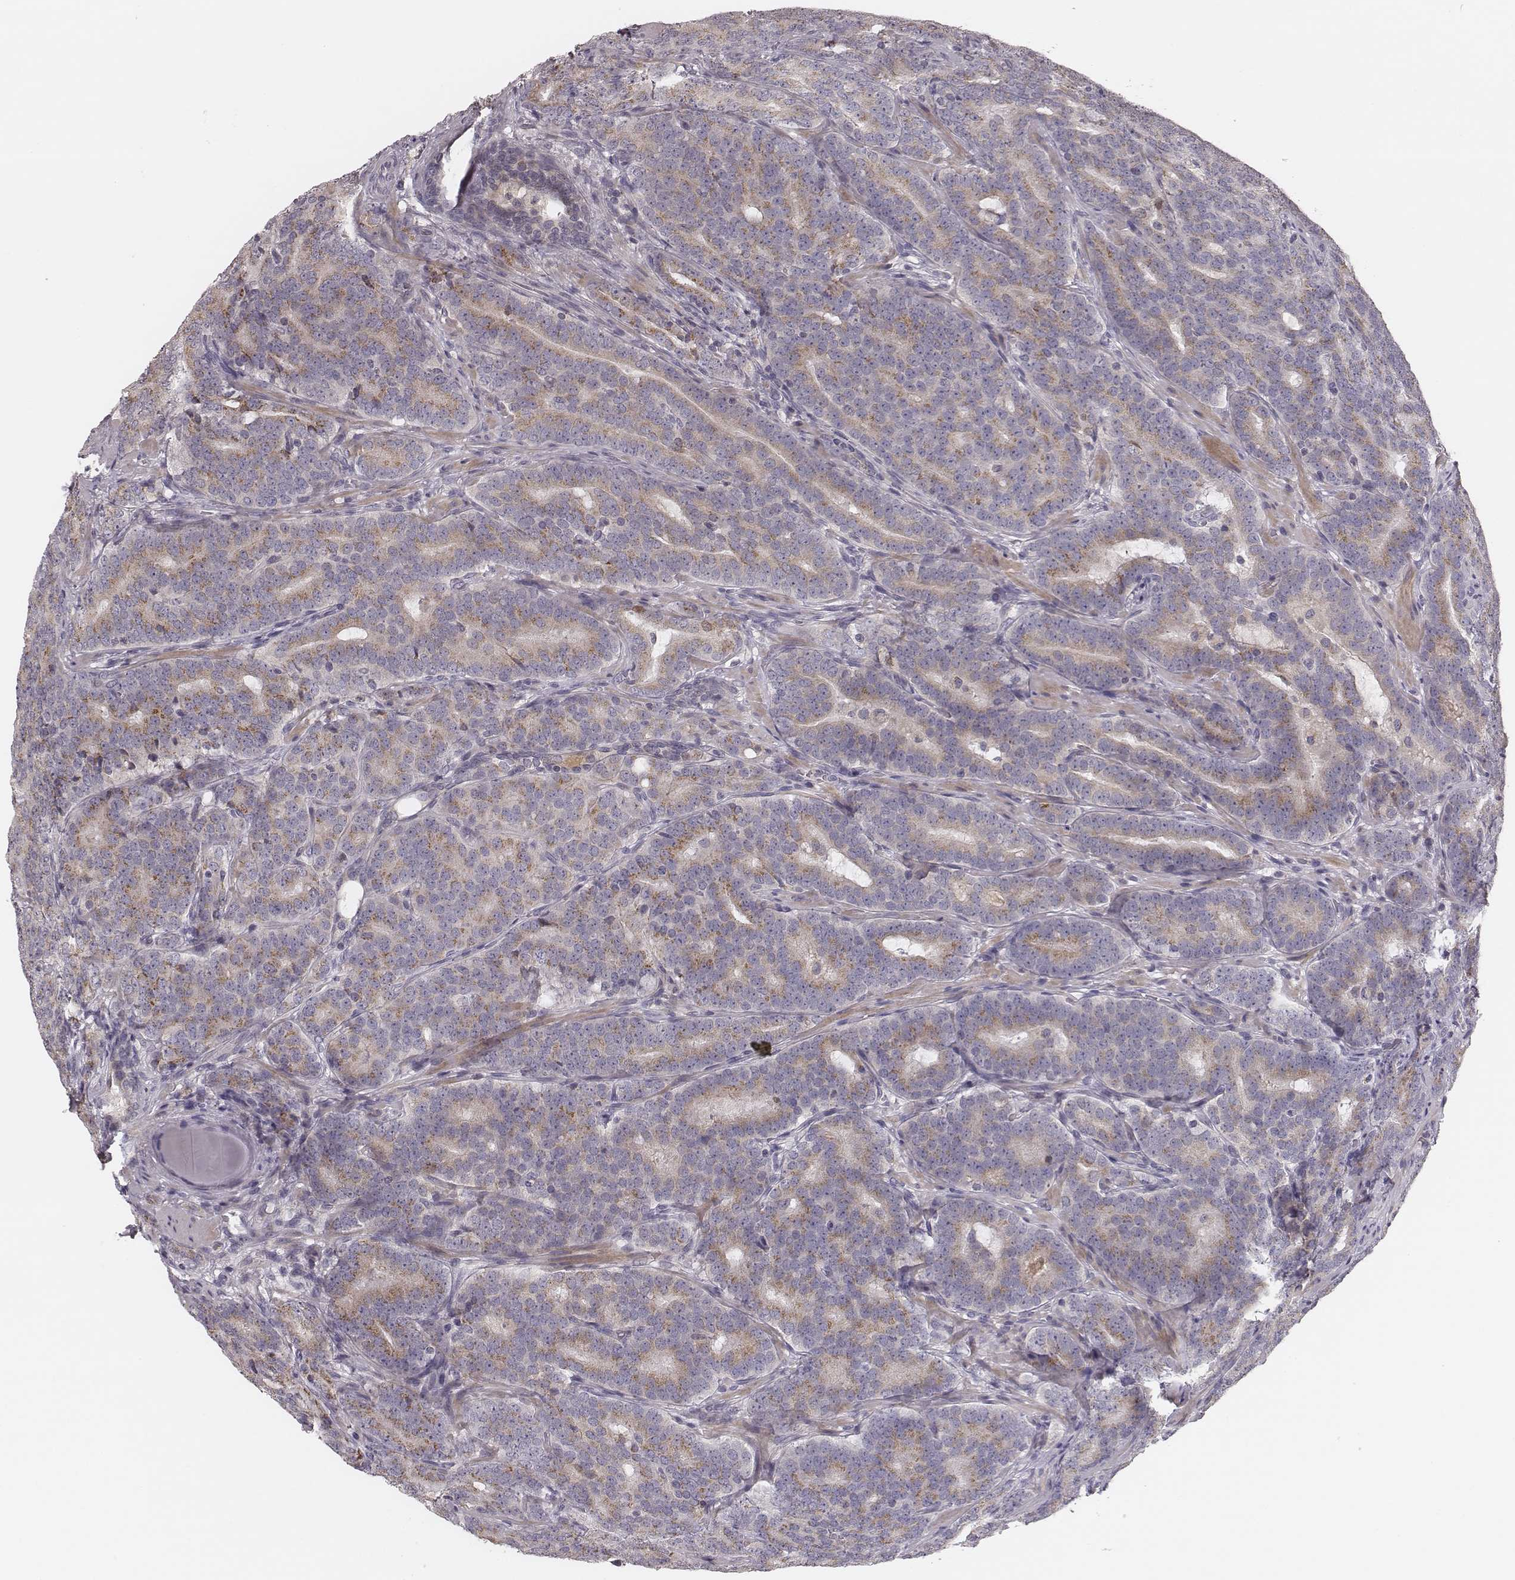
{"staining": {"intensity": "moderate", "quantity": ">75%", "location": "cytoplasmic/membranous"}, "tissue": "prostate cancer", "cell_type": "Tumor cells", "image_type": "cancer", "snomed": [{"axis": "morphology", "description": "Adenocarcinoma, NOS"}, {"axis": "topography", "description": "Prostate"}], "caption": "A micrograph of prostate cancer stained for a protein demonstrates moderate cytoplasmic/membranous brown staining in tumor cells.", "gene": "SDCBP2", "patient": {"sex": "male", "age": 71}}